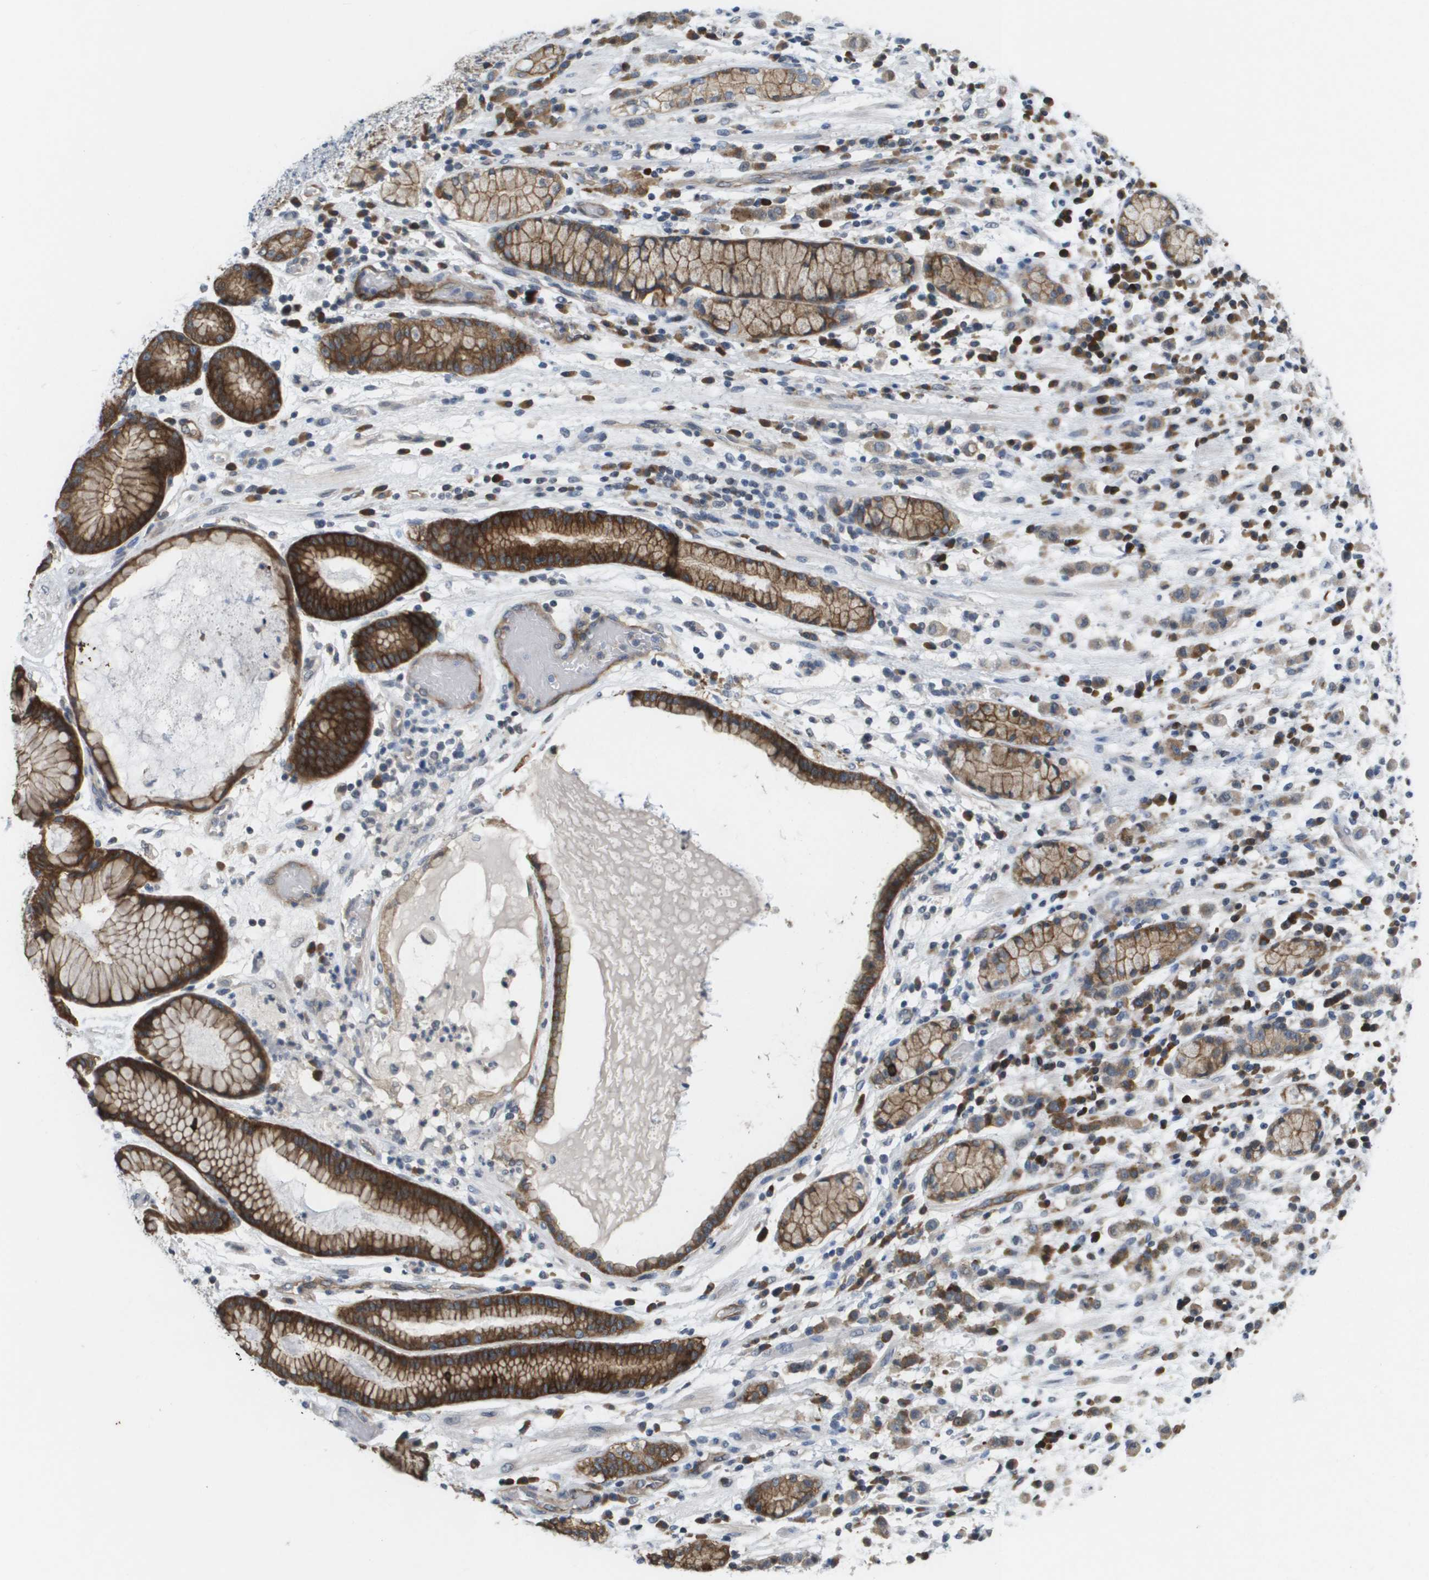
{"staining": {"intensity": "strong", "quantity": ">75%", "location": "cytoplasmic/membranous"}, "tissue": "stomach cancer", "cell_type": "Tumor cells", "image_type": "cancer", "snomed": [{"axis": "morphology", "description": "Adenocarcinoma, NOS"}, {"axis": "topography", "description": "Stomach, lower"}], "caption": "Immunohistochemical staining of stomach cancer demonstrates high levels of strong cytoplasmic/membranous protein positivity in approximately >75% of tumor cells.", "gene": "MARCHF8", "patient": {"sex": "male", "age": 88}}